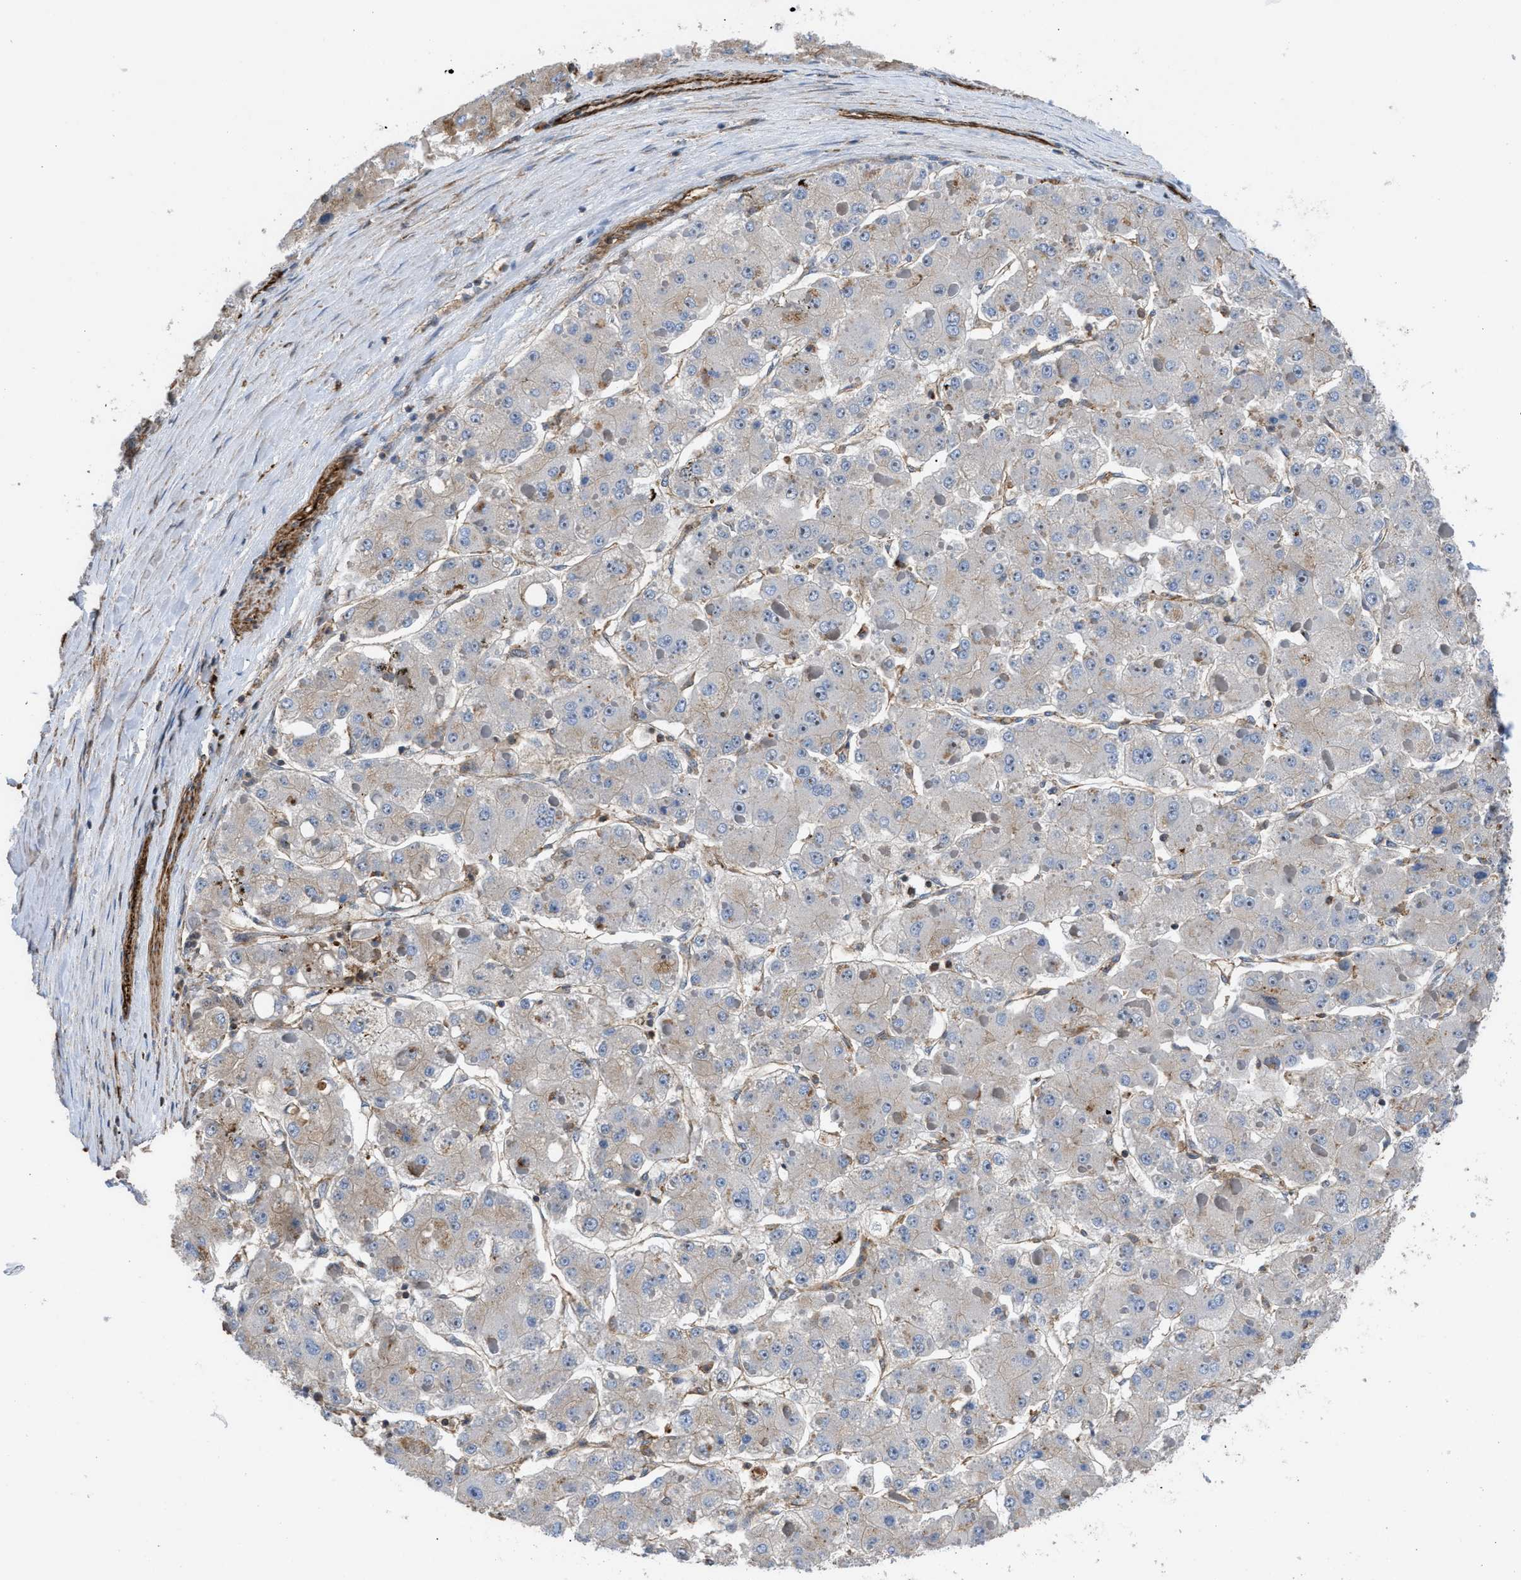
{"staining": {"intensity": "weak", "quantity": "25%-75%", "location": "cytoplasmic/membranous"}, "tissue": "liver cancer", "cell_type": "Tumor cells", "image_type": "cancer", "snomed": [{"axis": "morphology", "description": "Carcinoma, Hepatocellular, NOS"}, {"axis": "topography", "description": "Liver"}], "caption": "Immunohistochemistry (DAB (3,3'-diaminobenzidine)) staining of liver hepatocellular carcinoma reveals weak cytoplasmic/membranous protein expression in approximately 25%-75% of tumor cells. (DAB IHC, brown staining for protein, blue staining for nuclei).", "gene": "PTPRE", "patient": {"sex": "female", "age": 73}}